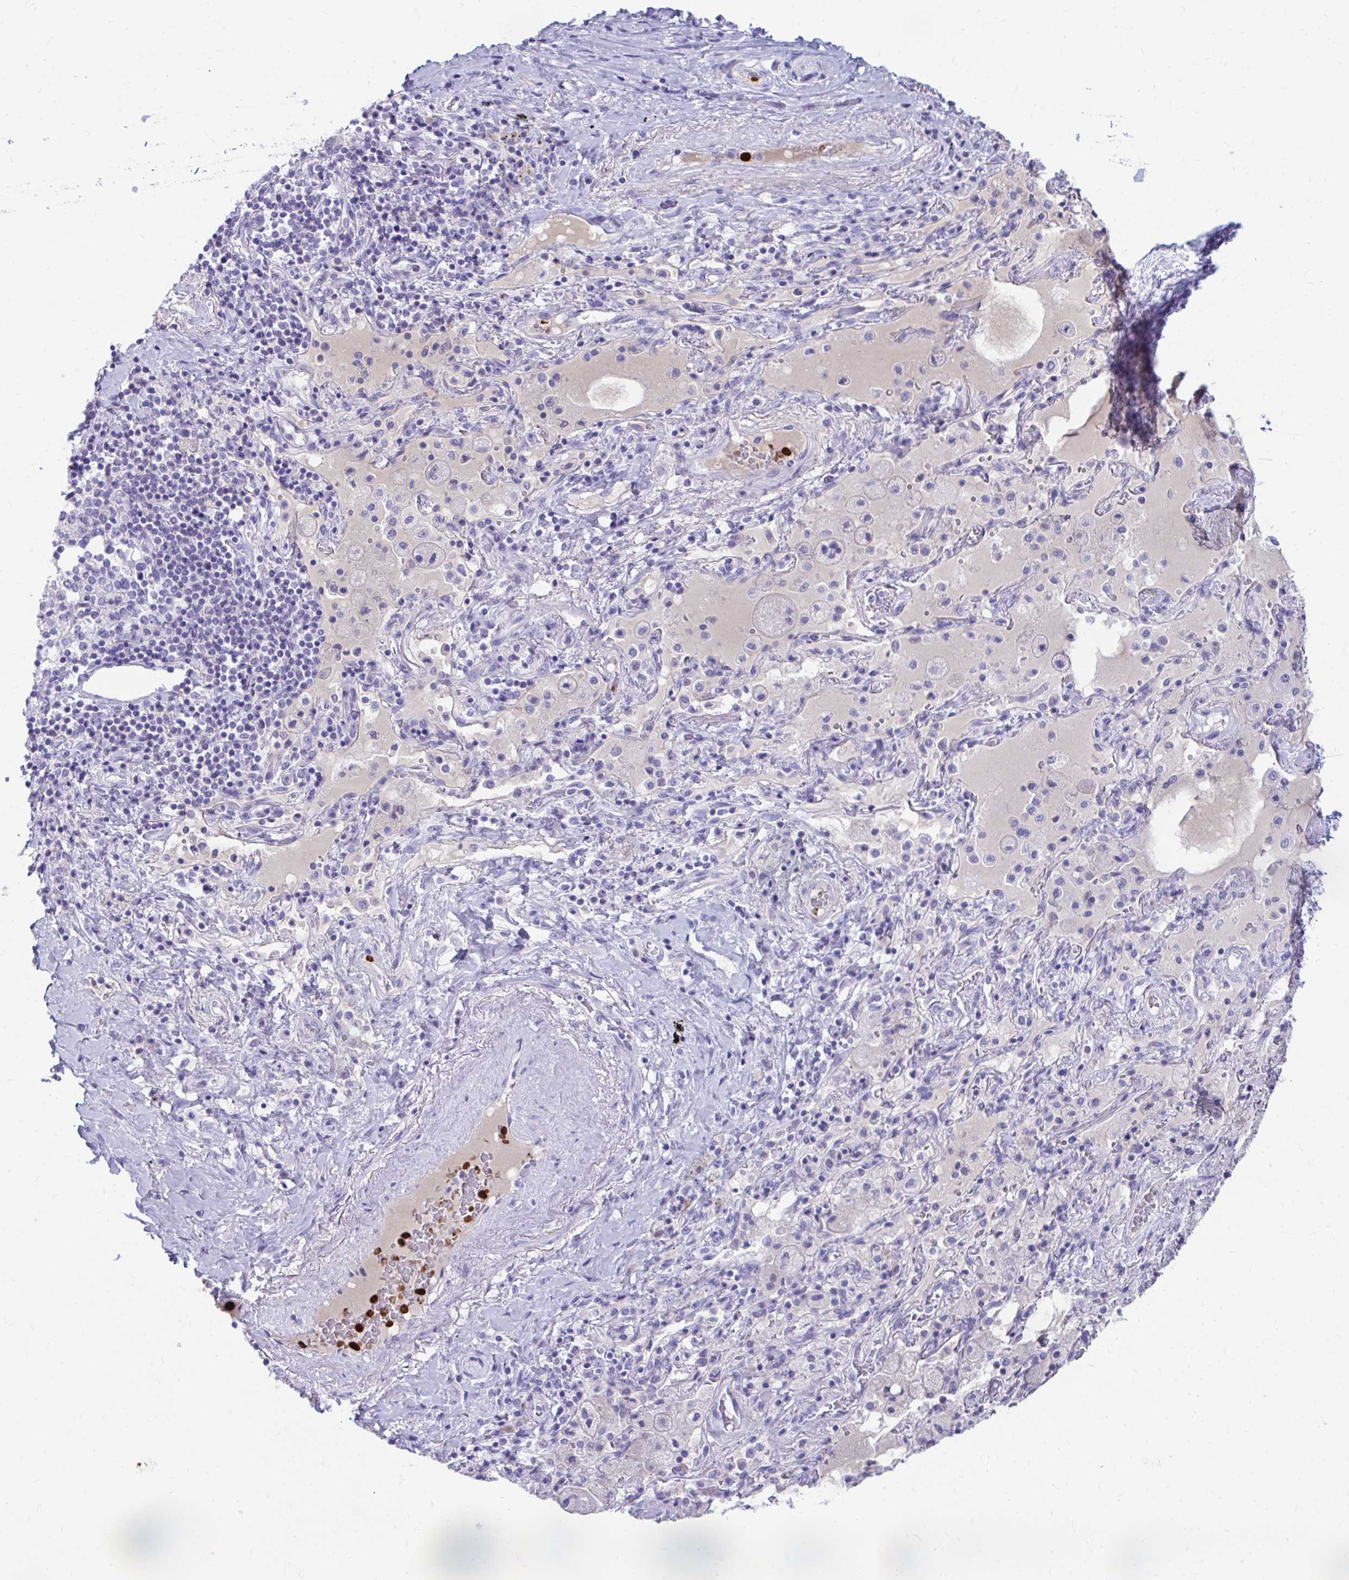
{"staining": {"intensity": "negative", "quantity": "none", "location": "none"}, "tissue": "adipose tissue", "cell_type": "Adipocytes", "image_type": "normal", "snomed": [{"axis": "morphology", "description": "Normal tissue, NOS"}, {"axis": "topography", "description": "Cartilage tissue"}, {"axis": "topography", "description": "Bronchus"}], "caption": "The photomicrograph reveals no staining of adipocytes in unremarkable adipose tissue.", "gene": "SMIM9", "patient": {"sex": "male", "age": 64}}